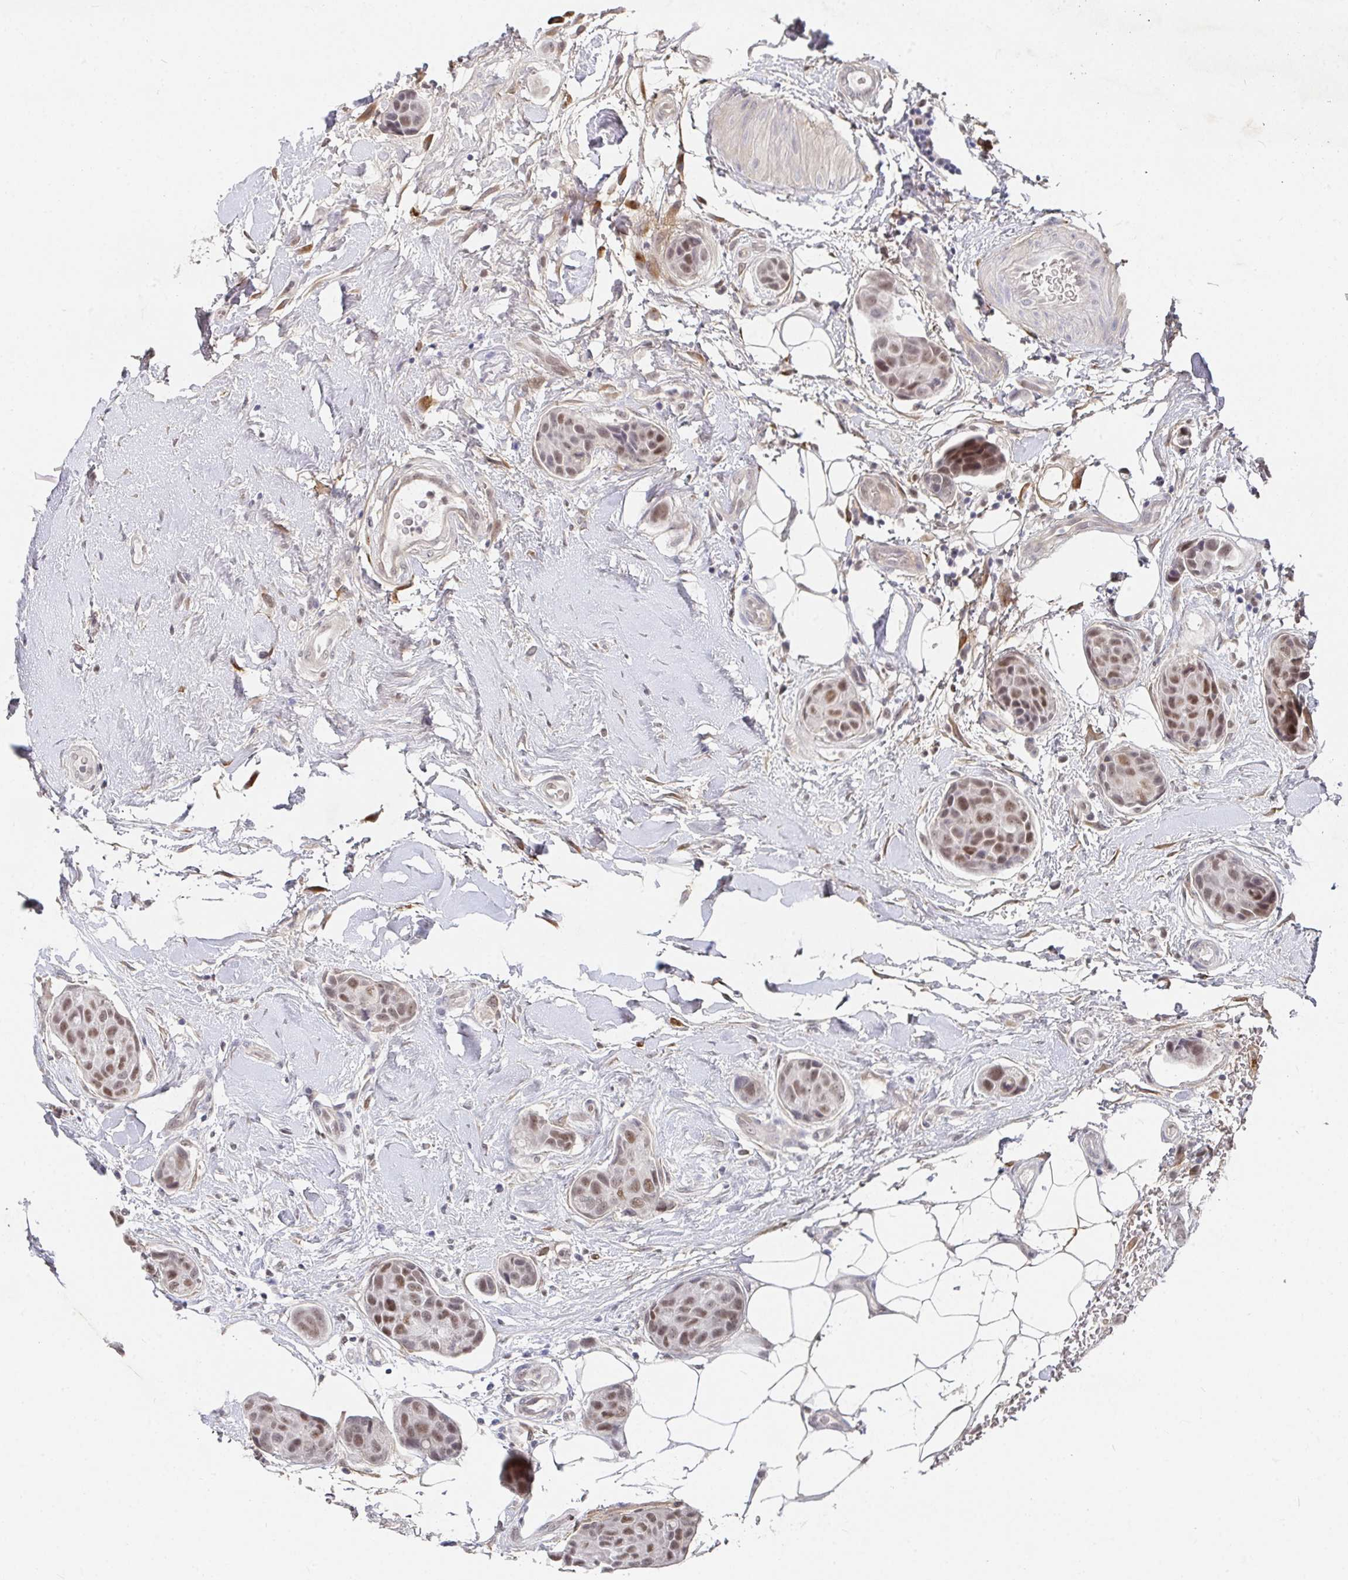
{"staining": {"intensity": "moderate", "quantity": ">75%", "location": "nuclear"}, "tissue": "breast cancer", "cell_type": "Tumor cells", "image_type": "cancer", "snomed": [{"axis": "morphology", "description": "Duct carcinoma"}, {"axis": "topography", "description": "Breast"}, {"axis": "topography", "description": "Lymph node"}], "caption": "Breast infiltrating ductal carcinoma stained with DAB (3,3'-diaminobenzidine) immunohistochemistry reveals medium levels of moderate nuclear expression in about >75% of tumor cells.", "gene": "RCOR1", "patient": {"sex": "female", "age": 80}}